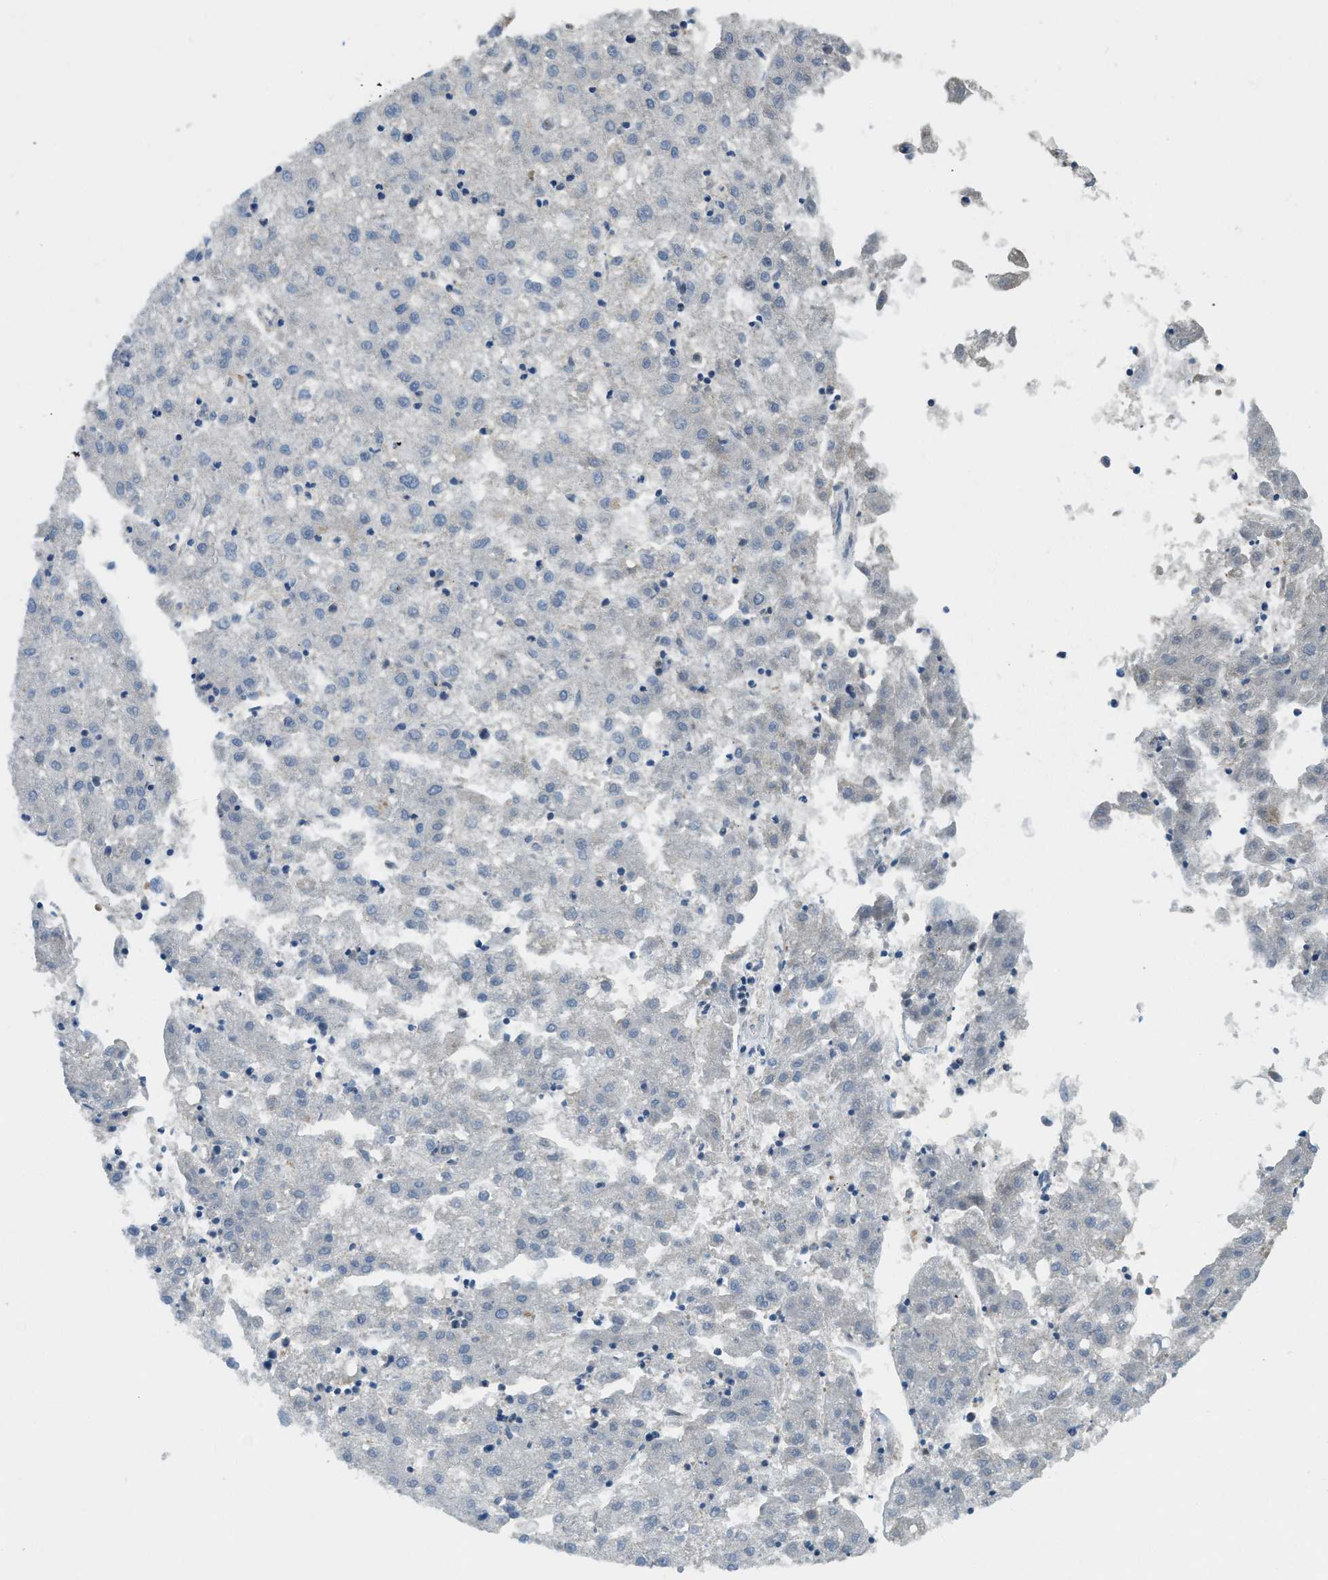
{"staining": {"intensity": "negative", "quantity": "none", "location": "none"}, "tissue": "liver cancer", "cell_type": "Tumor cells", "image_type": "cancer", "snomed": [{"axis": "morphology", "description": "Carcinoma, Hepatocellular, NOS"}, {"axis": "topography", "description": "Liver"}], "caption": "Liver hepatocellular carcinoma was stained to show a protein in brown. There is no significant expression in tumor cells. (DAB (3,3'-diaminobenzidine) immunohistochemistry (IHC) visualized using brightfield microscopy, high magnification).", "gene": "BAG4", "patient": {"sex": "male", "age": 72}}